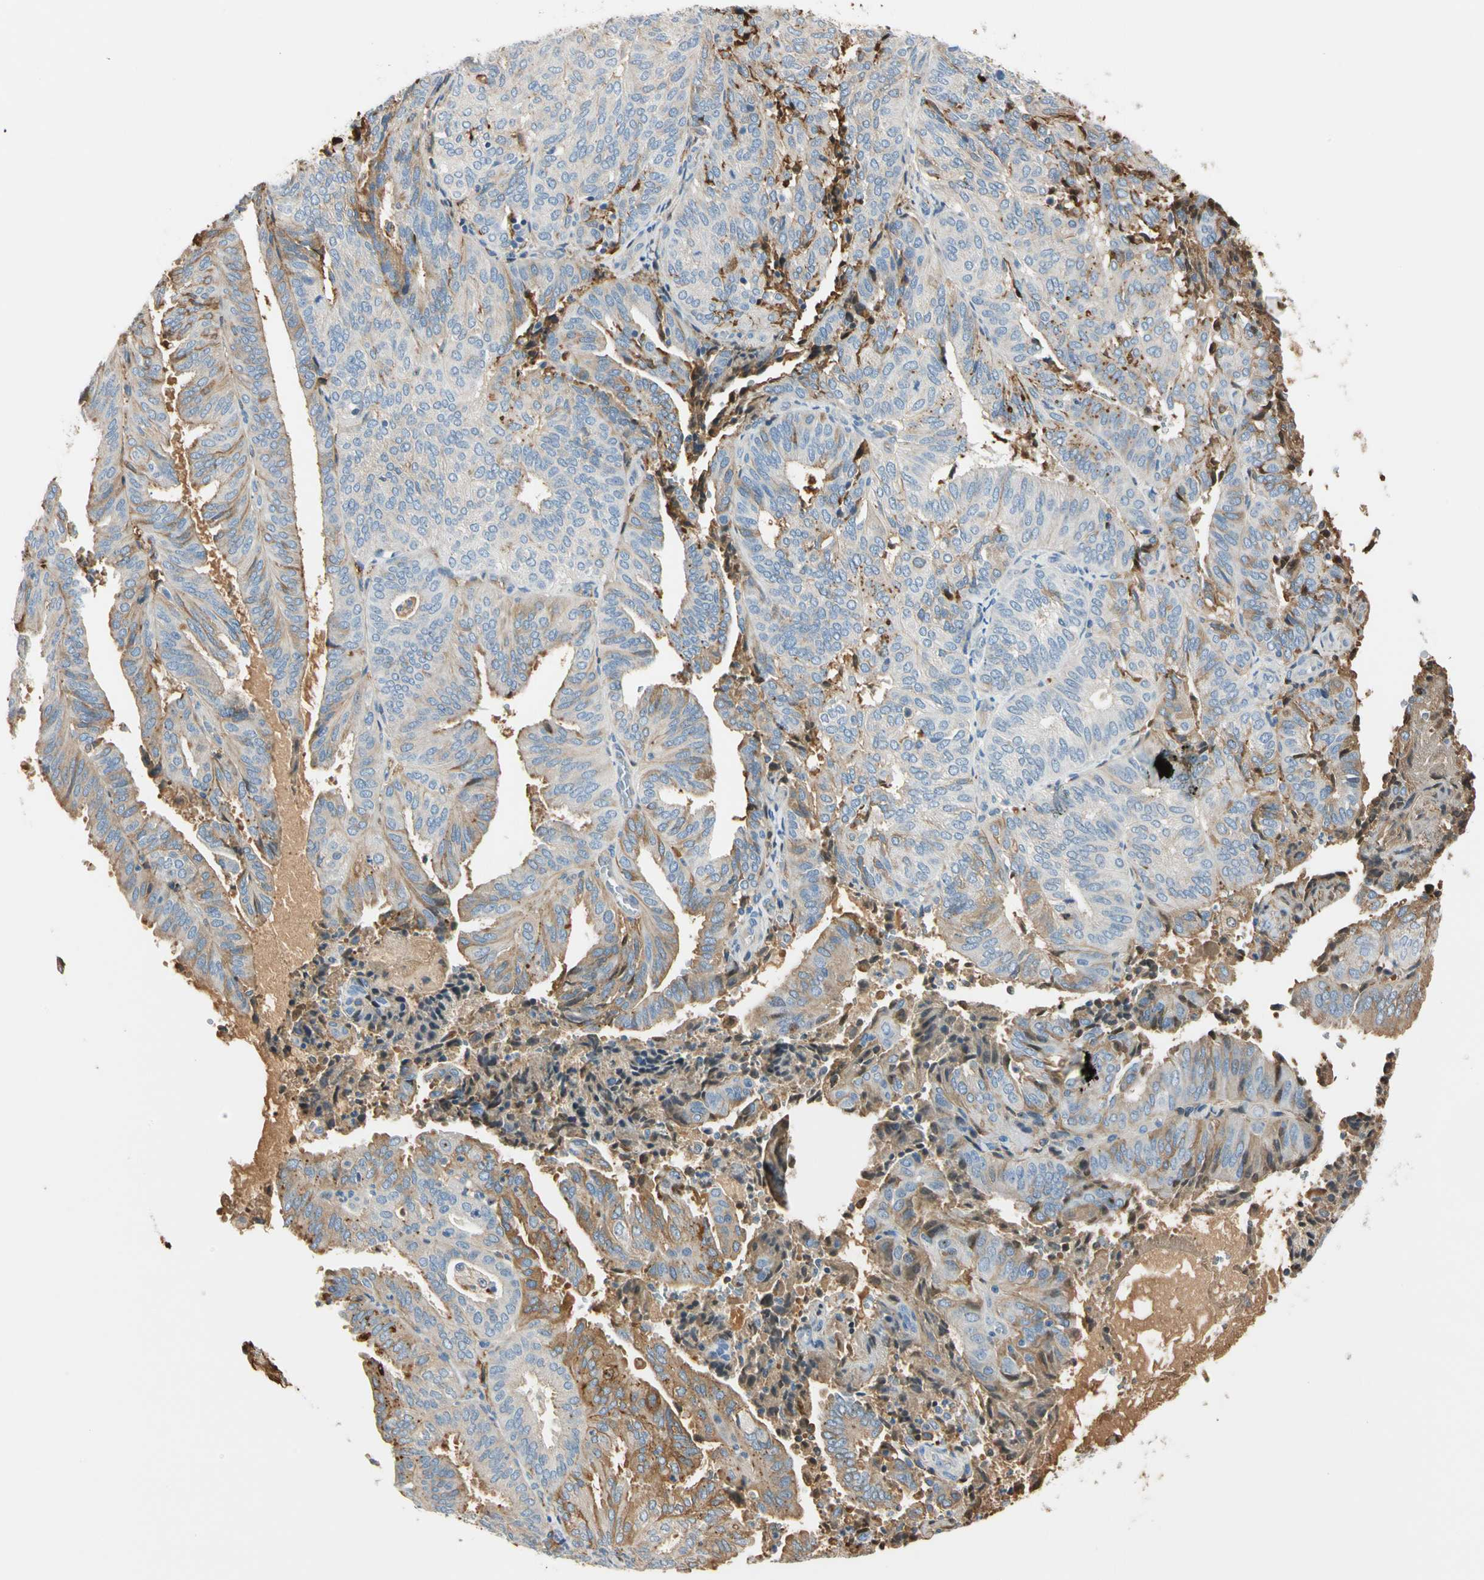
{"staining": {"intensity": "moderate", "quantity": ">75%", "location": "cytoplasmic/membranous"}, "tissue": "endometrial cancer", "cell_type": "Tumor cells", "image_type": "cancer", "snomed": [{"axis": "morphology", "description": "Adenocarcinoma, NOS"}, {"axis": "topography", "description": "Uterus"}], "caption": "Approximately >75% of tumor cells in human endometrial adenocarcinoma show moderate cytoplasmic/membranous protein positivity as visualized by brown immunohistochemical staining.", "gene": "LAMB3", "patient": {"sex": "female", "age": 60}}